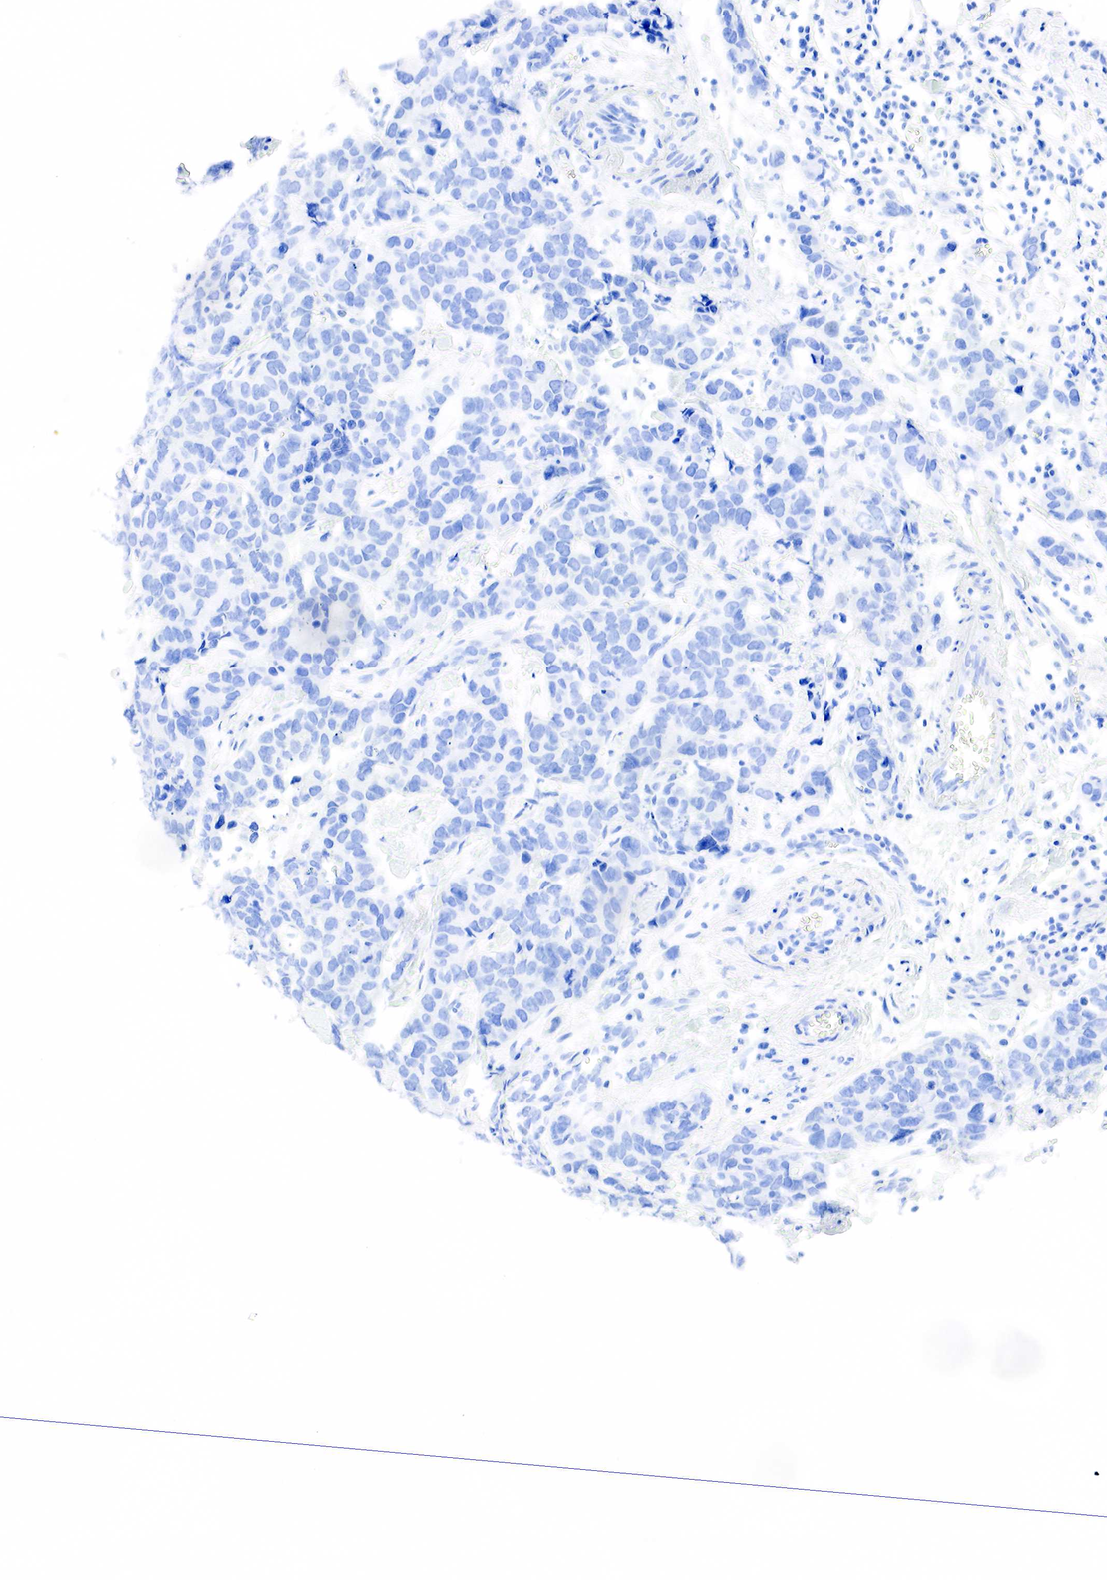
{"staining": {"intensity": "negative", "quantity": "none", "location": "none"}, "tissue": "breast cancer", "cell_type": "Tumor cells", "image_type": "cancer", "snomed": [{"axis": "morphology", "description": "Duct carcinoma"}, {"axis": "topography", "description": "Breast"}], "caption": "This image is of infiltrating ductal carcinoma (breast) stained with IHC to label a protein in brown with the nuclei are counter-stained blue. There is no staining in tumor cells. (DAB (3,3'-diaminobenzidine) immunohistochemistry (IHC), high magnification).", "gene": "PTH", "patient": {"sex": "female", "age": 91}}